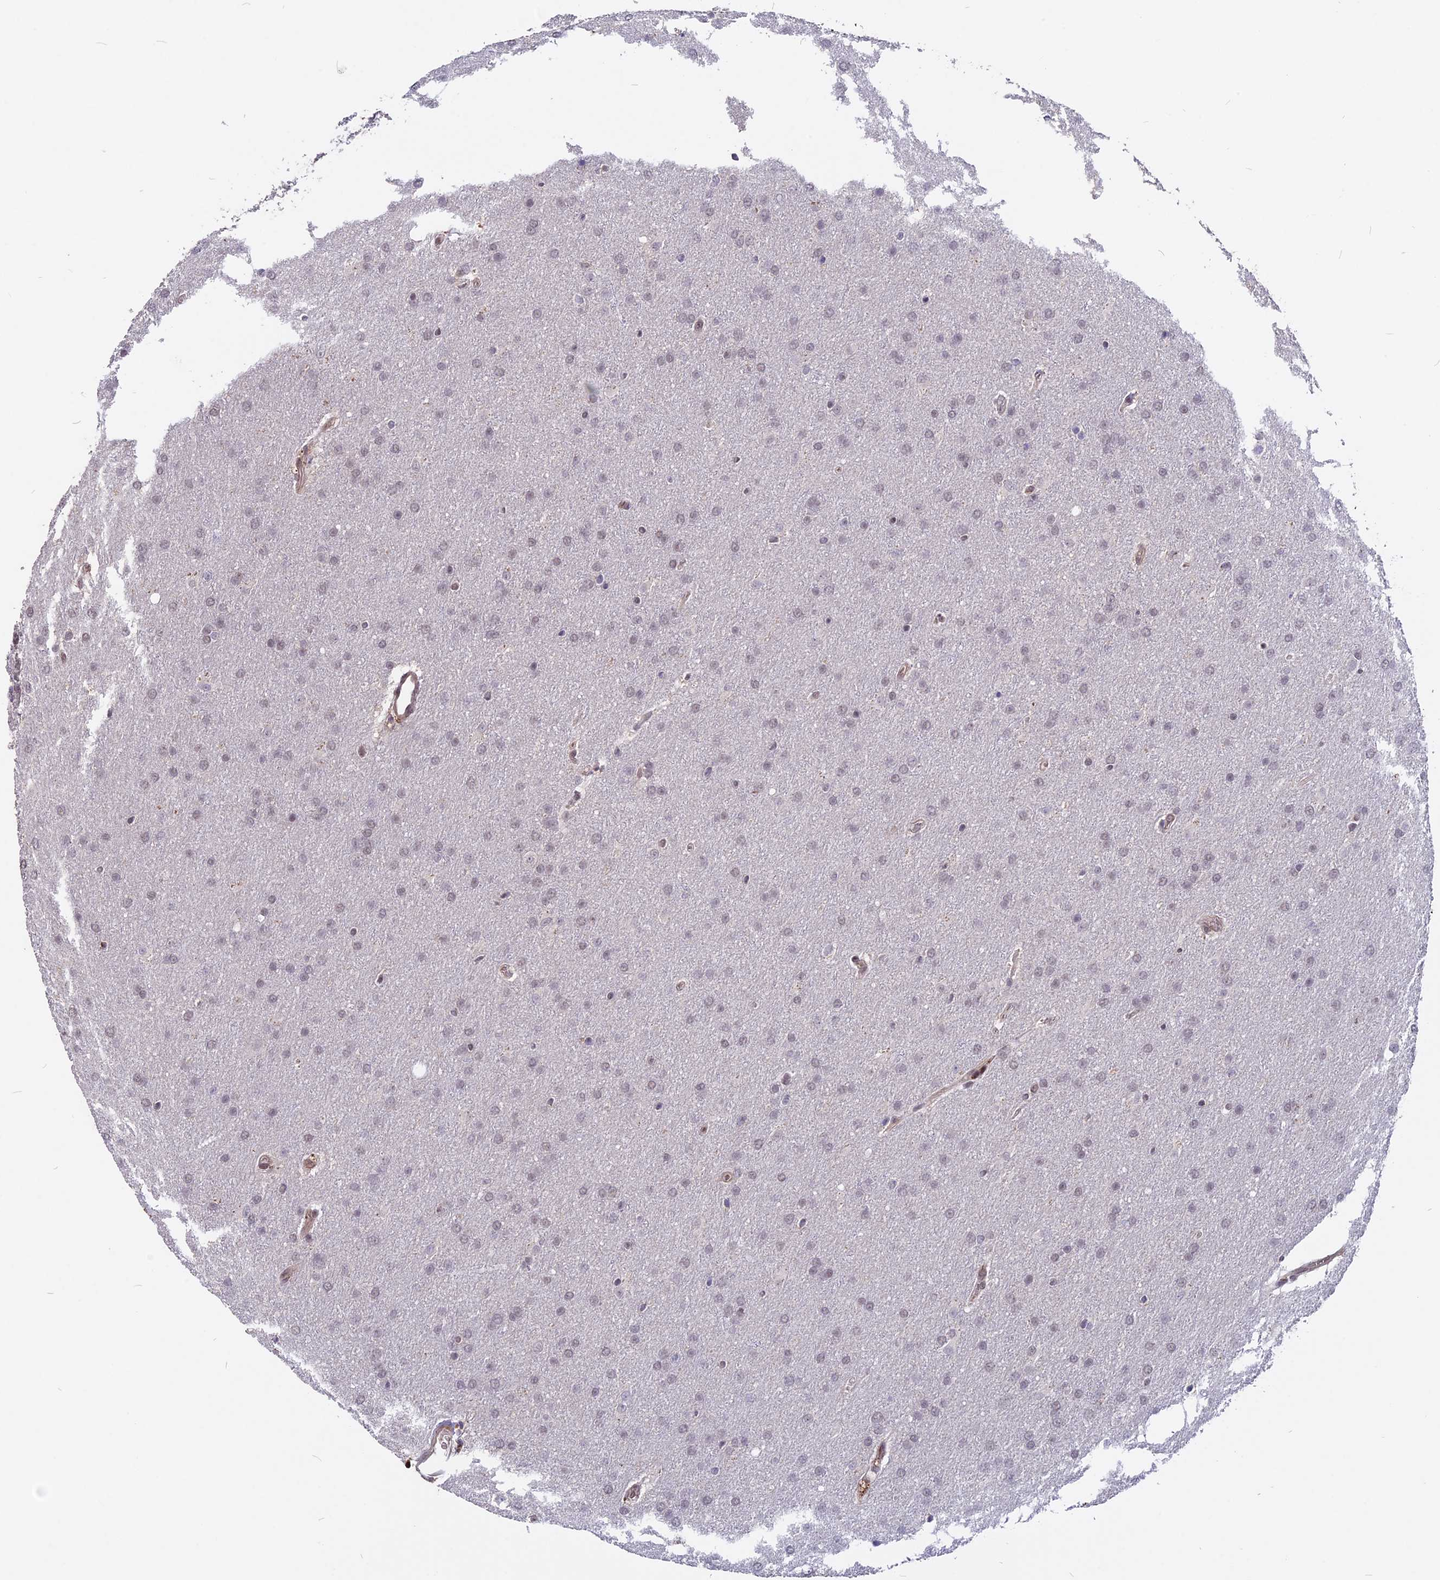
{"staining": {"intensity": "weak", "quantity": "<25%", "location": "nuclear"}, "tissue": "glioma", "cell_type": "Tumor cells", "image_type": "cancer", "snomed": [{"axis": "morphology", "description": "Glioma, malignant, Low grade"}, {"axis": "topography", "description": "Brain"}], "caption": "A photomicrograph of human glioma is negative for staining in tumor cells.", "gene": "ZC3H10", "patient": {"sex": "female", "age": 32}}